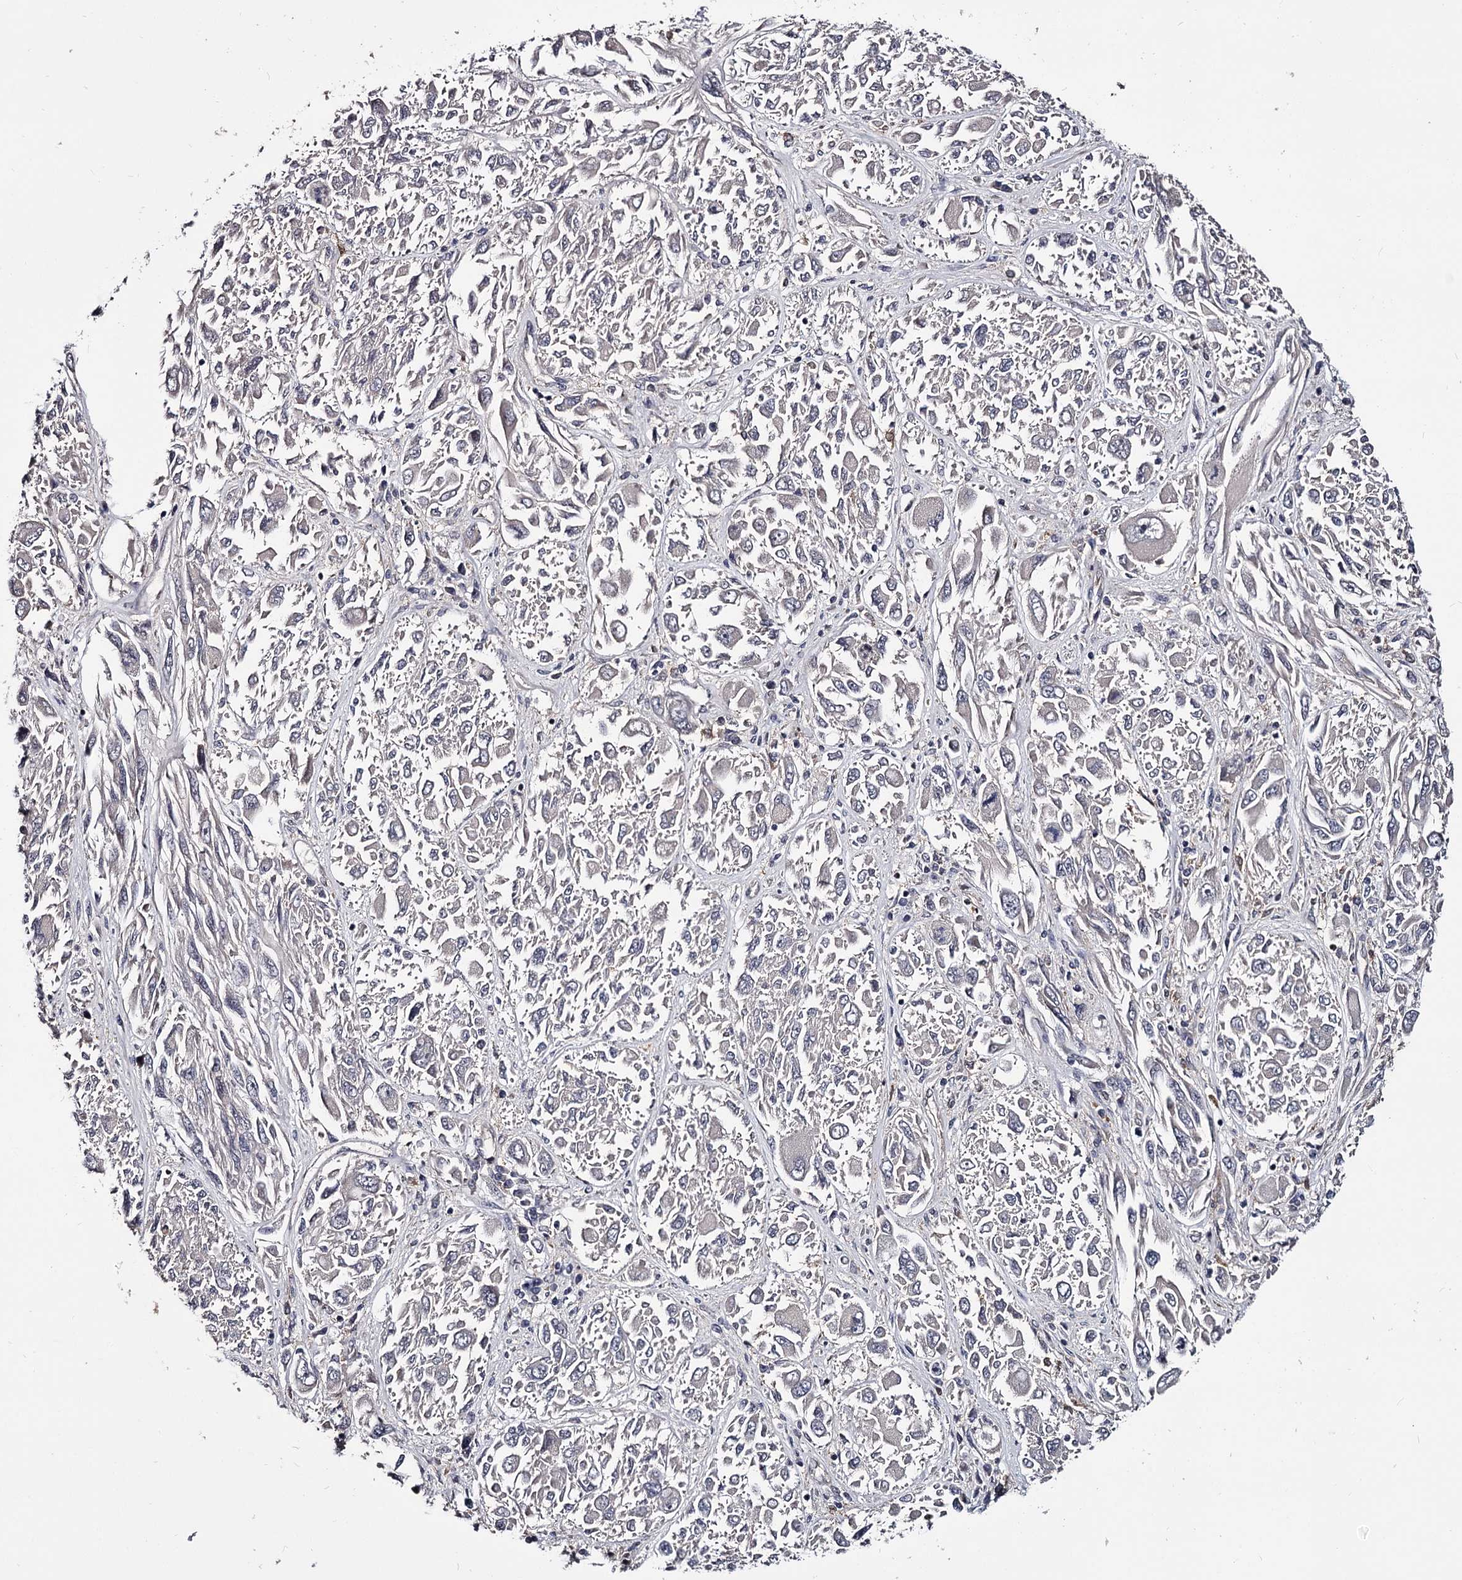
{"staining": {"intensity": "negative", "quantity": "none", "location": "none"}, "tissue": "melanoma", "cell_type": "Tumor cells", "image_type": "cancer", "snomed": [{"axis": "morphology", "description": "Malignant melanoma, NOS"}, {"axis": "topography", "description": "Skin"}], "caption": "Malignant melanoma was stained to show a protein in brown. There is no significant staining in tumor cells.", "gene": "GSTO1", "patient": {"sex": "female", "age": 91}}